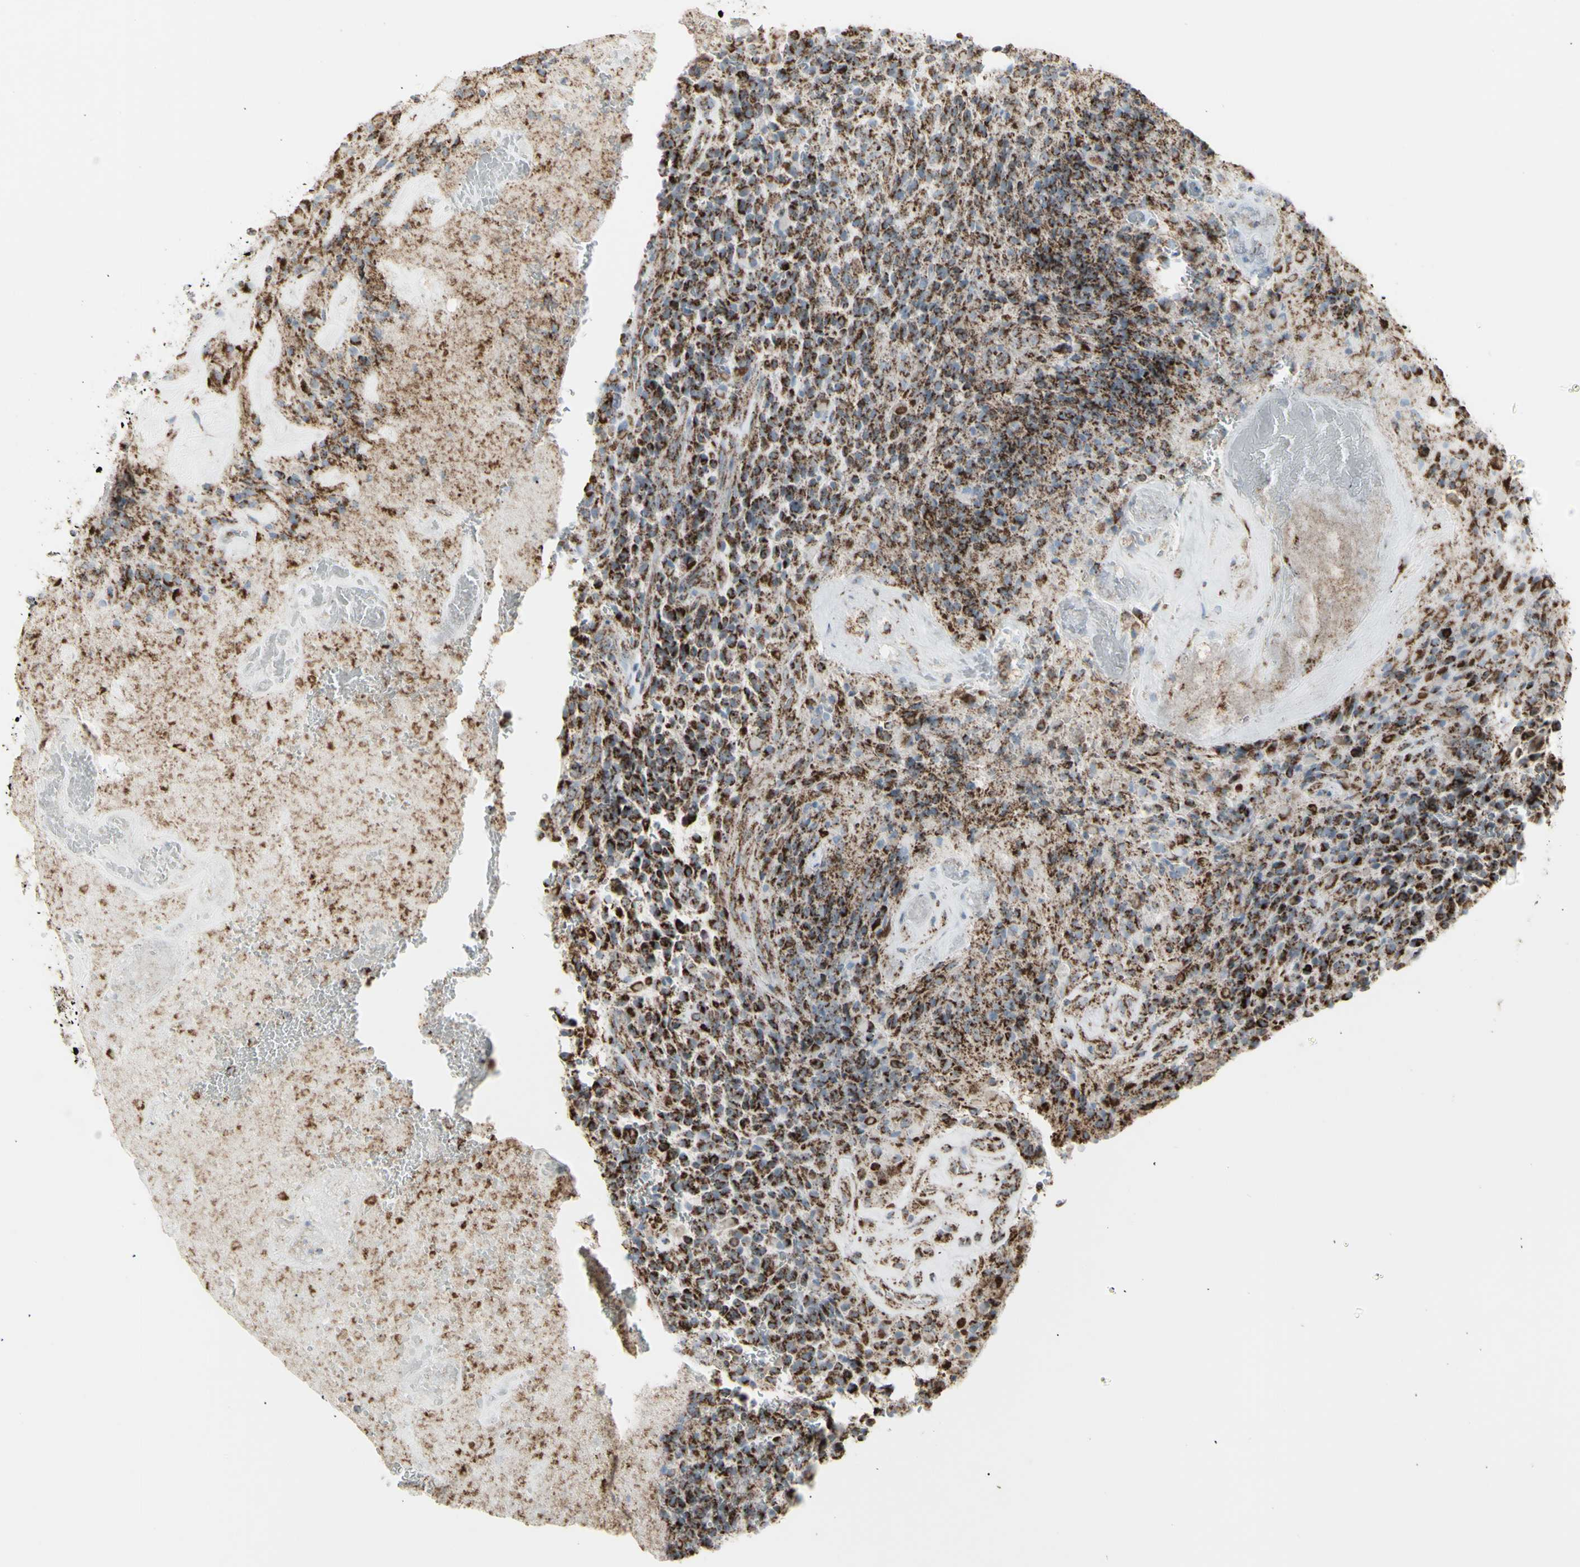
{"staining": {"intensity": "strong", "quantity": ">75%", "location": "cytoplasmic/membranous"}, "tissue": "glioma", "cell_type": "Tumor cells", "image_type": "cancer", "snomed": [{"axis": "morphology", "description": "Glioma, malignant, High grade"}, {"axis": "topography", "description": "Brain"}], "caption": "Human glioma stained with a brown dye shows strong cytoplasmic/membranous positive positivity in about >75% of tumor cells.", "gene": "PLGRKT", "patient": {"sex": "male", "age": 71}}